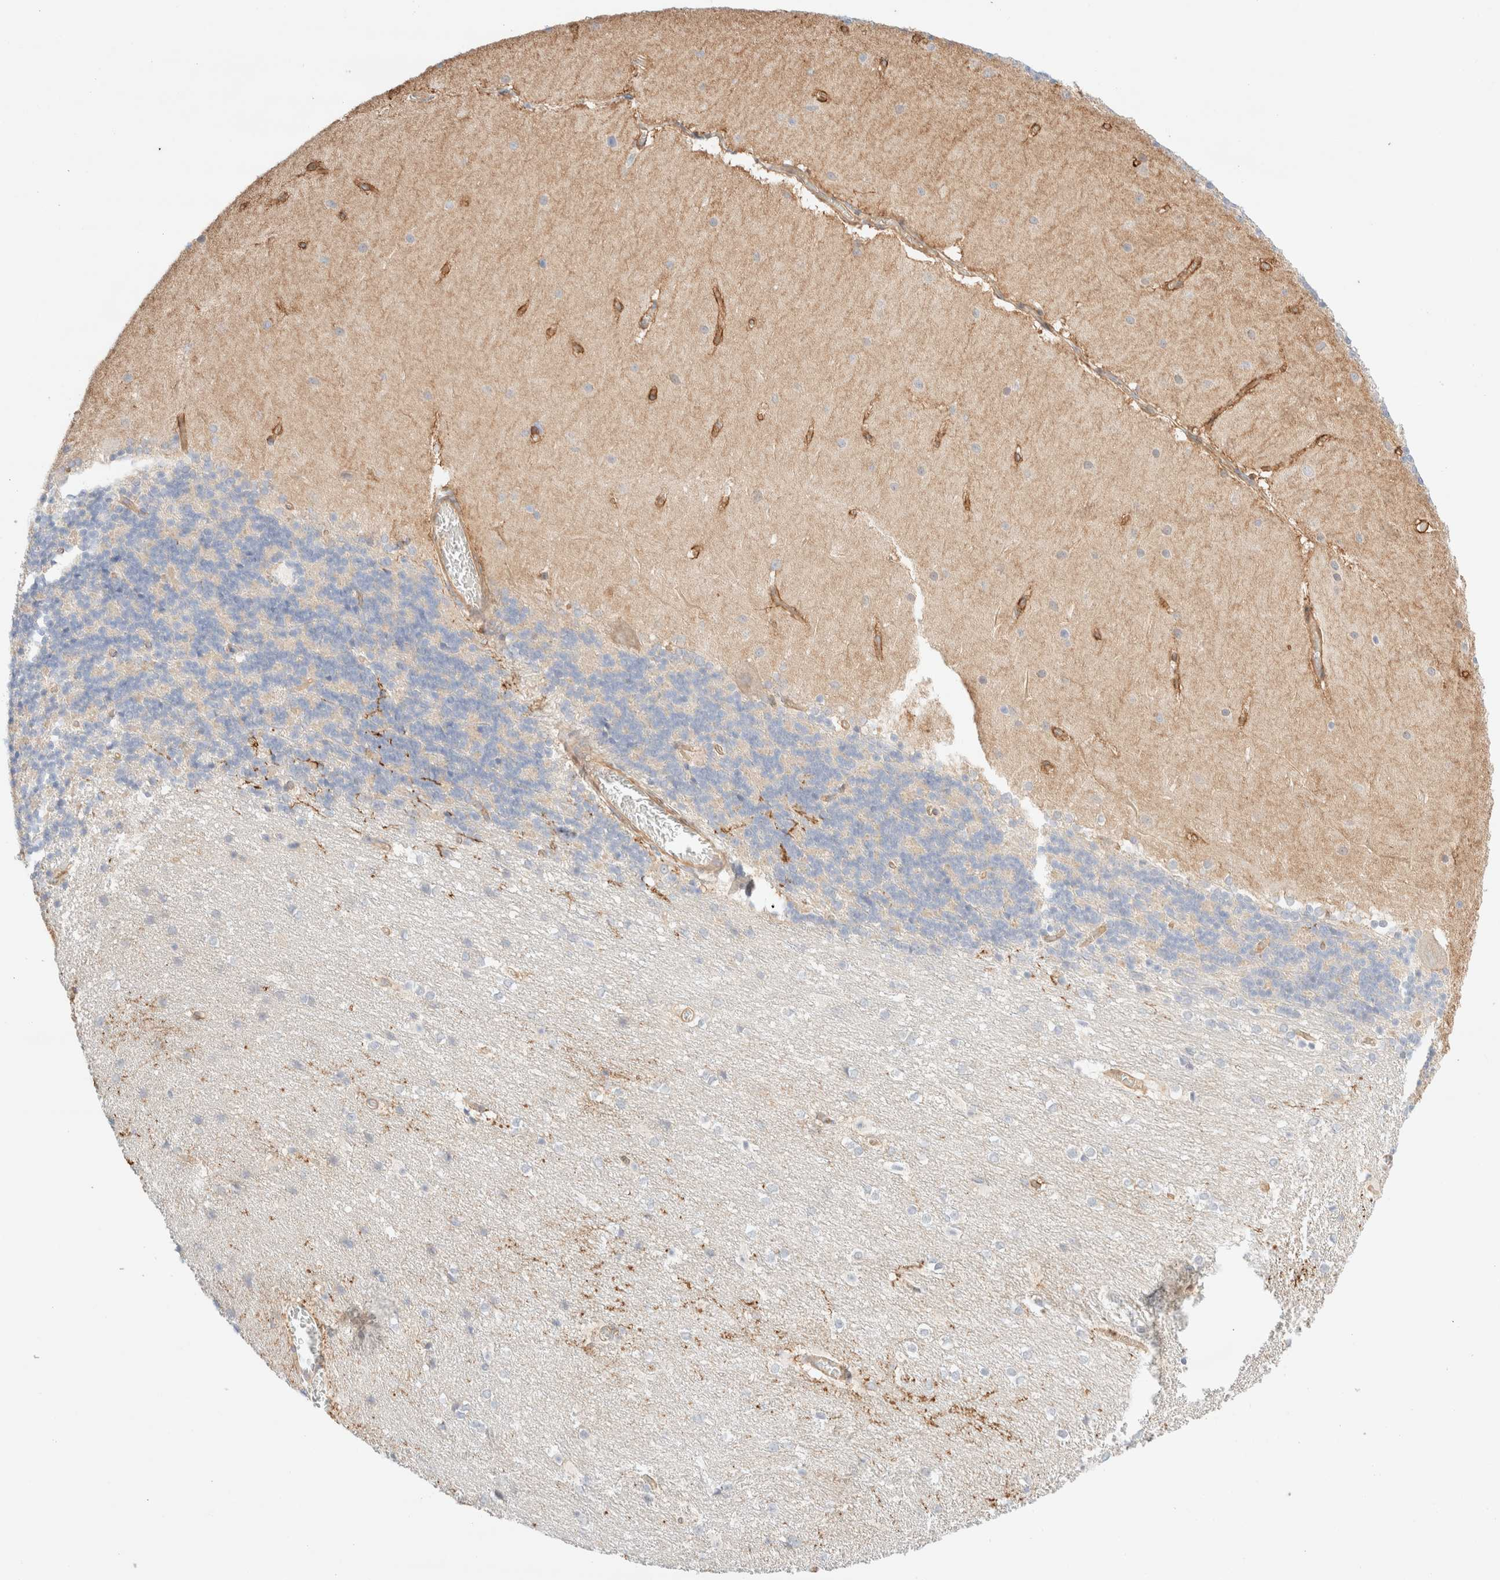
{"staining": {"intensity": "negative", "quantity": "none", "location": "none"}, "tissue": "cerebellum", "cell_type": "Cells in granular layer", "image_type": "normal", "snomed": [{"axis": "morphology", "description": "Normal tissue, NOS"}, {"axis": "topography", "description": "Cerebellum"}], "caption": "Cells in granular layer show no significant protein expression in unremarkable cerebellum. (Stains: DAB (3,3'-diaminobenzidine) immunohistochemistry with hematoxylin counter stain, Microscopy: brightfield microscopy at high magnification).", "gene": "NIBAN2", "patient": {"sex": "female", "age": 19}}